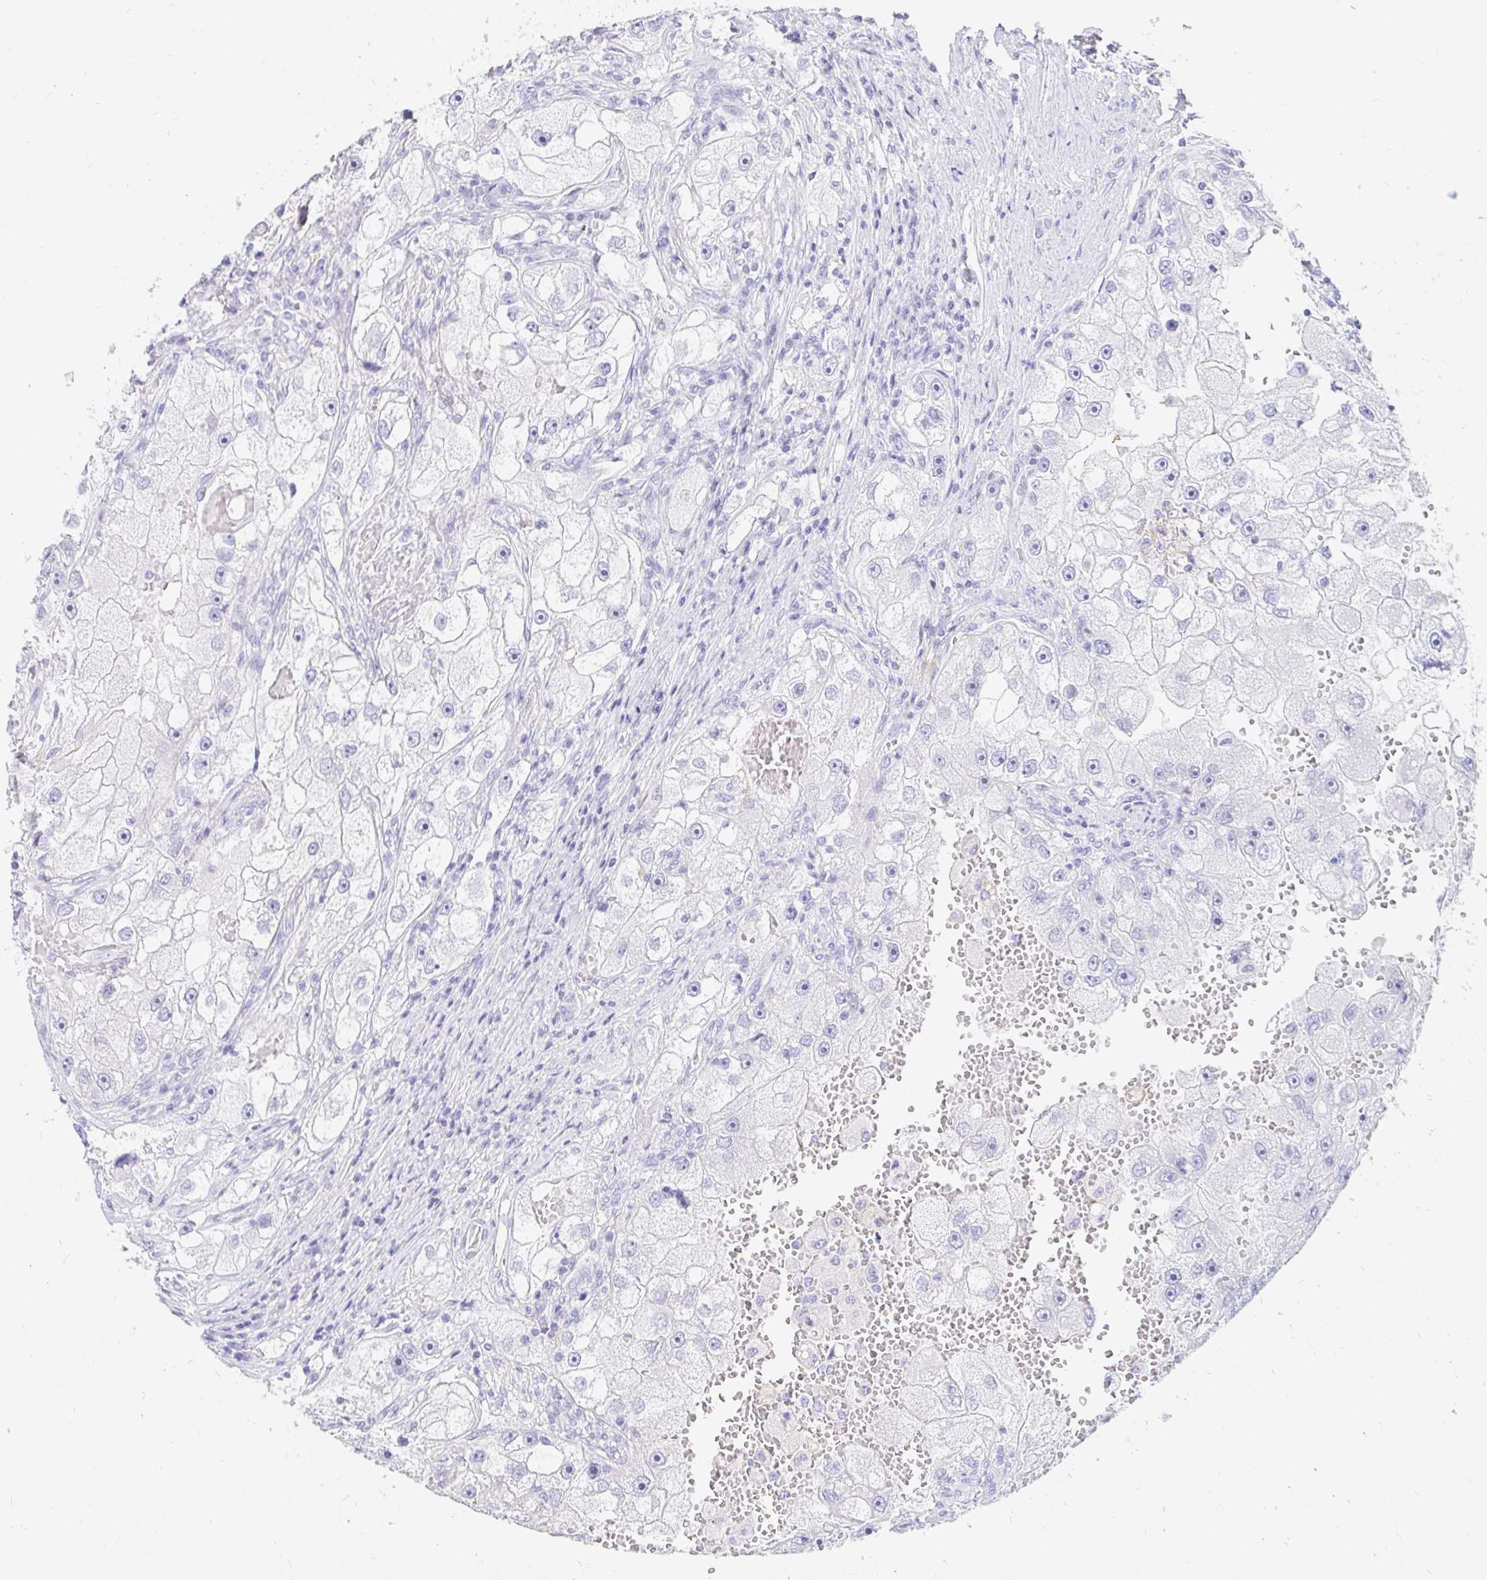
{"staining": {"intensity": "negative", "quantity": "none", "location": "none"}, "tissue": "renal cancer", "cell_type": "Tumor cells", "image_type": "cancer", "snomed": [{"axis": "morphology", "description": "Adenocarcinoma, NOS"}, {"axis": "topography", "description": "Kidney"}], "caption": "A histopathology image of human renal cancer (adenocarcinoma) is negative for staining in tumor cells.", "gene": "PPP1R1B", "patient": {"sex": "male", "age": 63}}